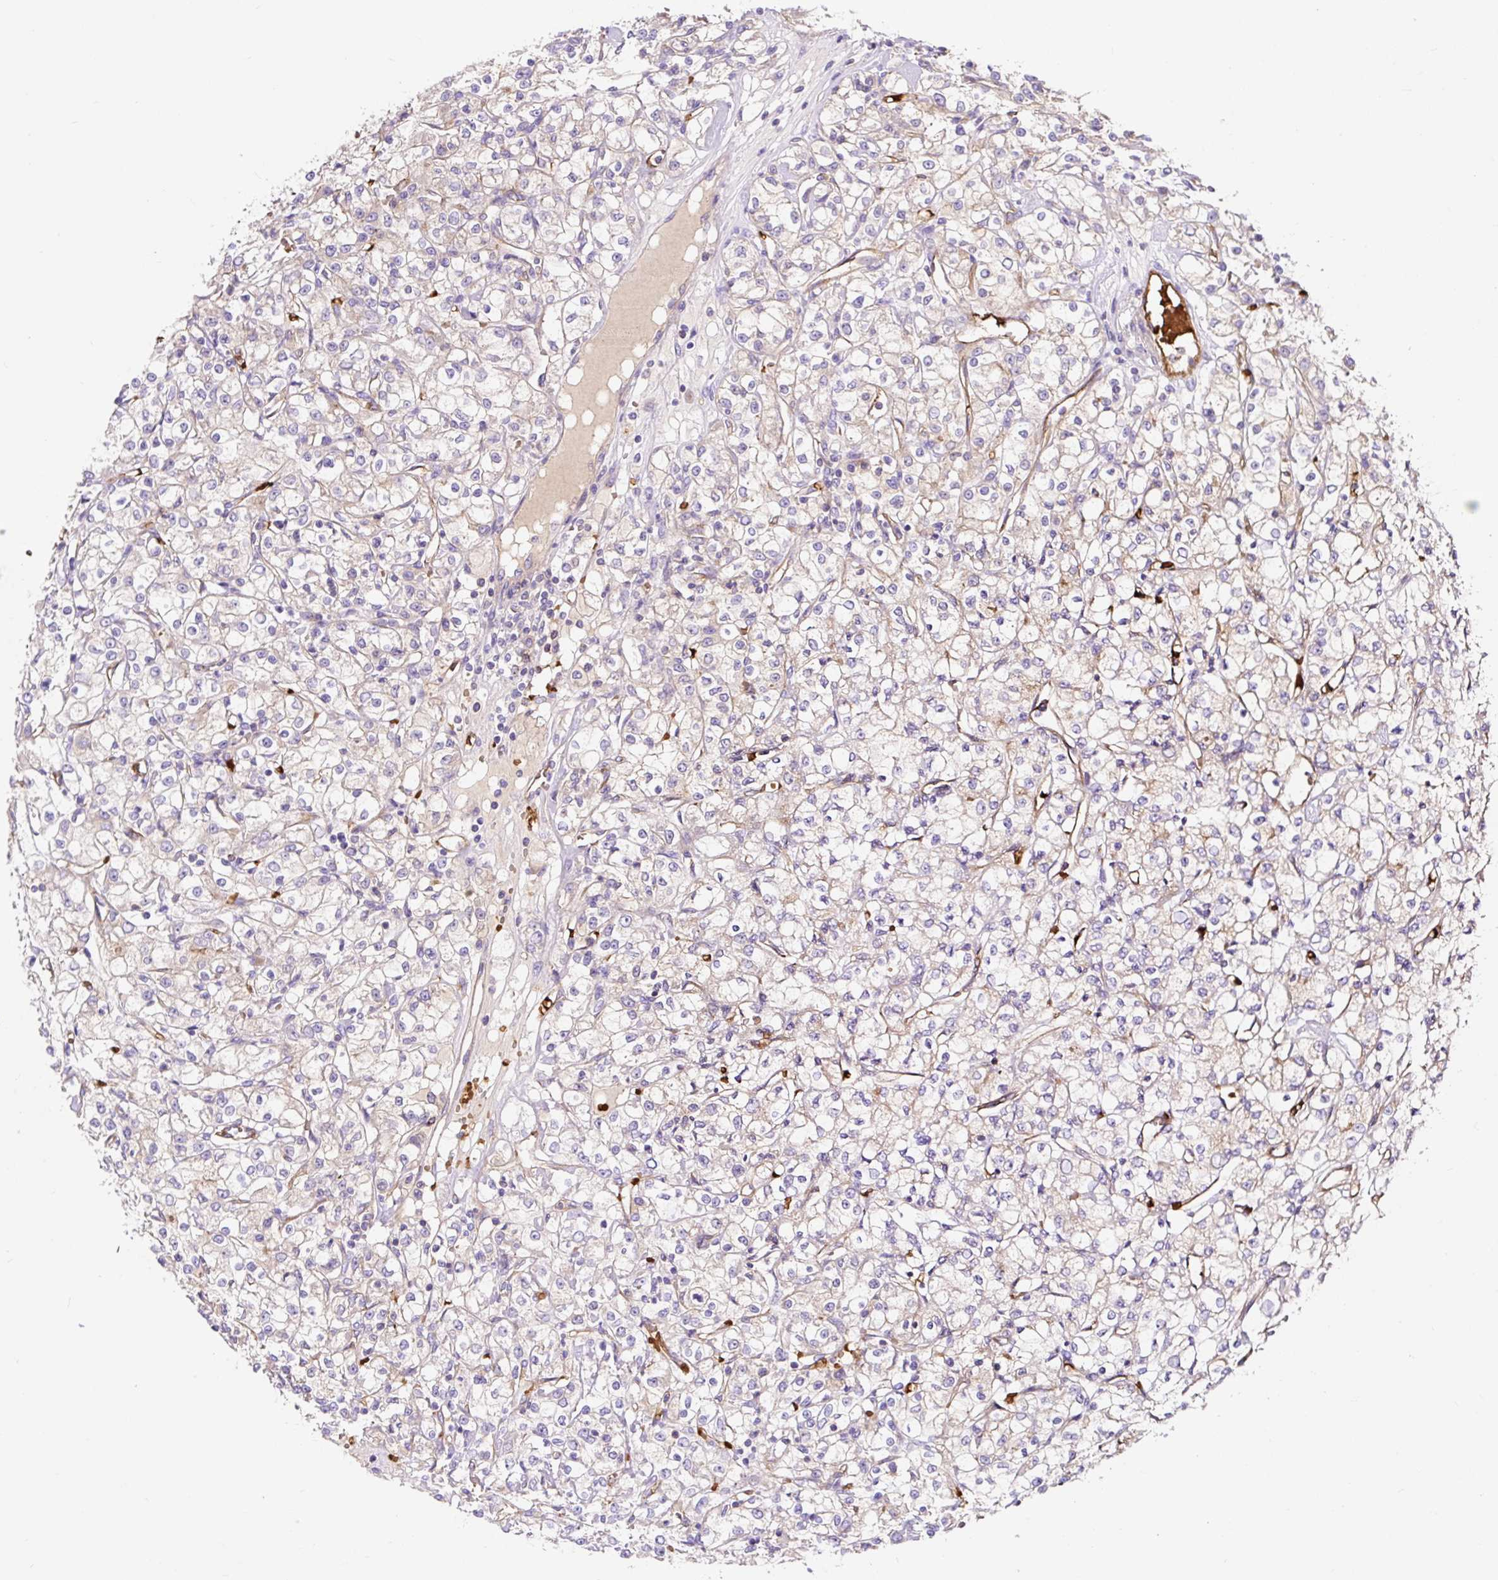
{"staining": {"intensity": "weak", "quantity": "<25%", "location": "cytoplasmic/membranous"}, "tissue": "renal cancer", "cell_type": "Tumor cells", "image_type": "cancer", "snomed": [{"axis": "morphology", "description": "Adenocarcinoma, NOS"}, {"axis": "topography", "description": "Kidney"}], "caption": "Human renal adenocarcinoma stained for a protein using IHC reveals no expression in tumor cells.", "gene": "HIP1R", "patient": {"sex": "female", "age": 59}}